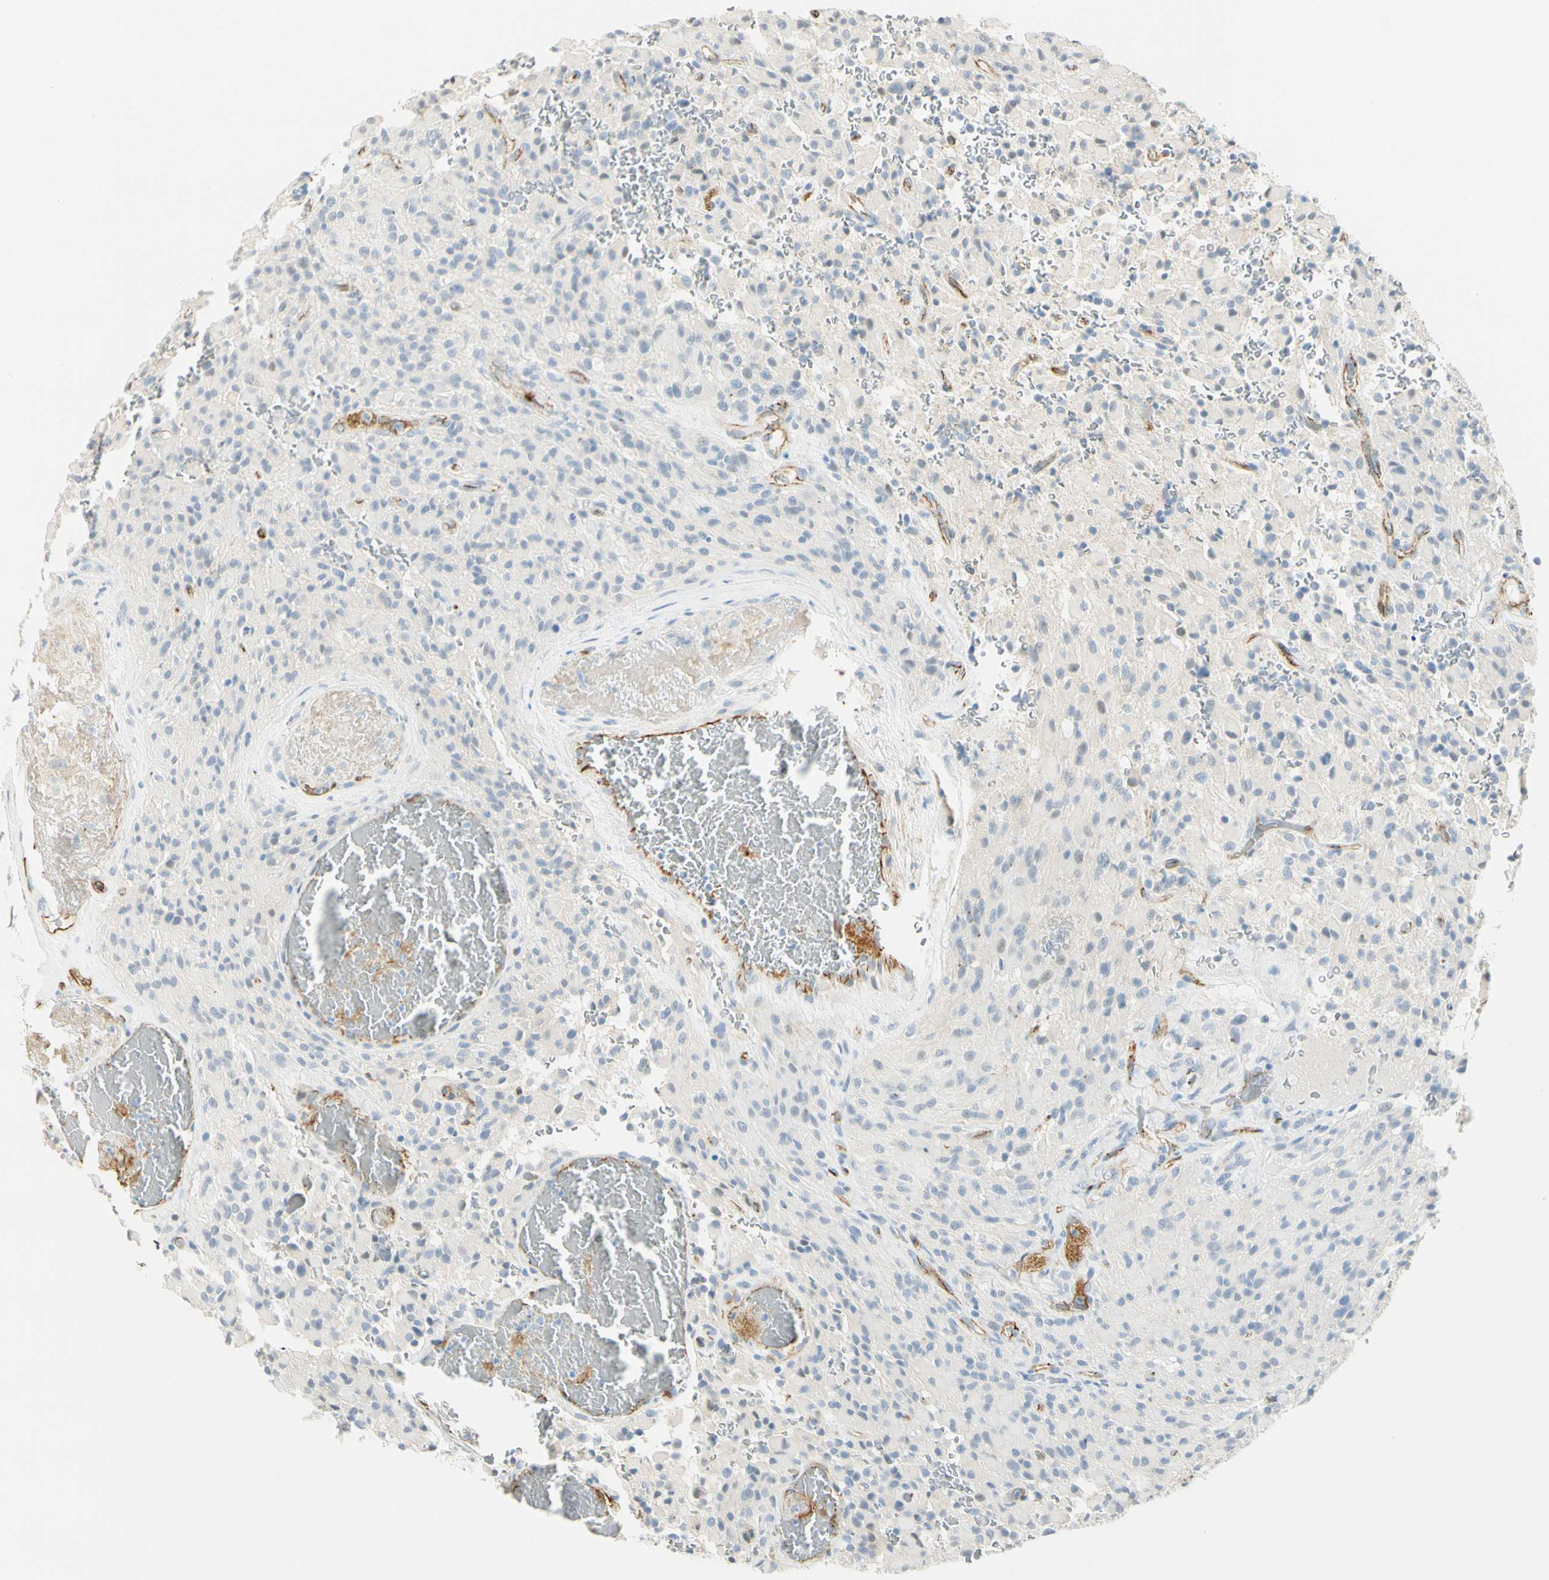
{"staining": {"intensity": "weak", "quantity": "<25%", "location": "cytoplasmic/membranous"}, "tissue": "glioma", "cell_type": "Tumor cells", "image_type": "cancer", "snomed": [{"axis": "morphology", "description": "Glioma, malignant, High grade"}, {"axis": "topography", "description": "Brain"}], "caption": "Protein analysis of glioma demonstrates no significant staining in tumor cells.", "gene": "VPS9D1", "patient": {"sex": "male", "age": 71}}